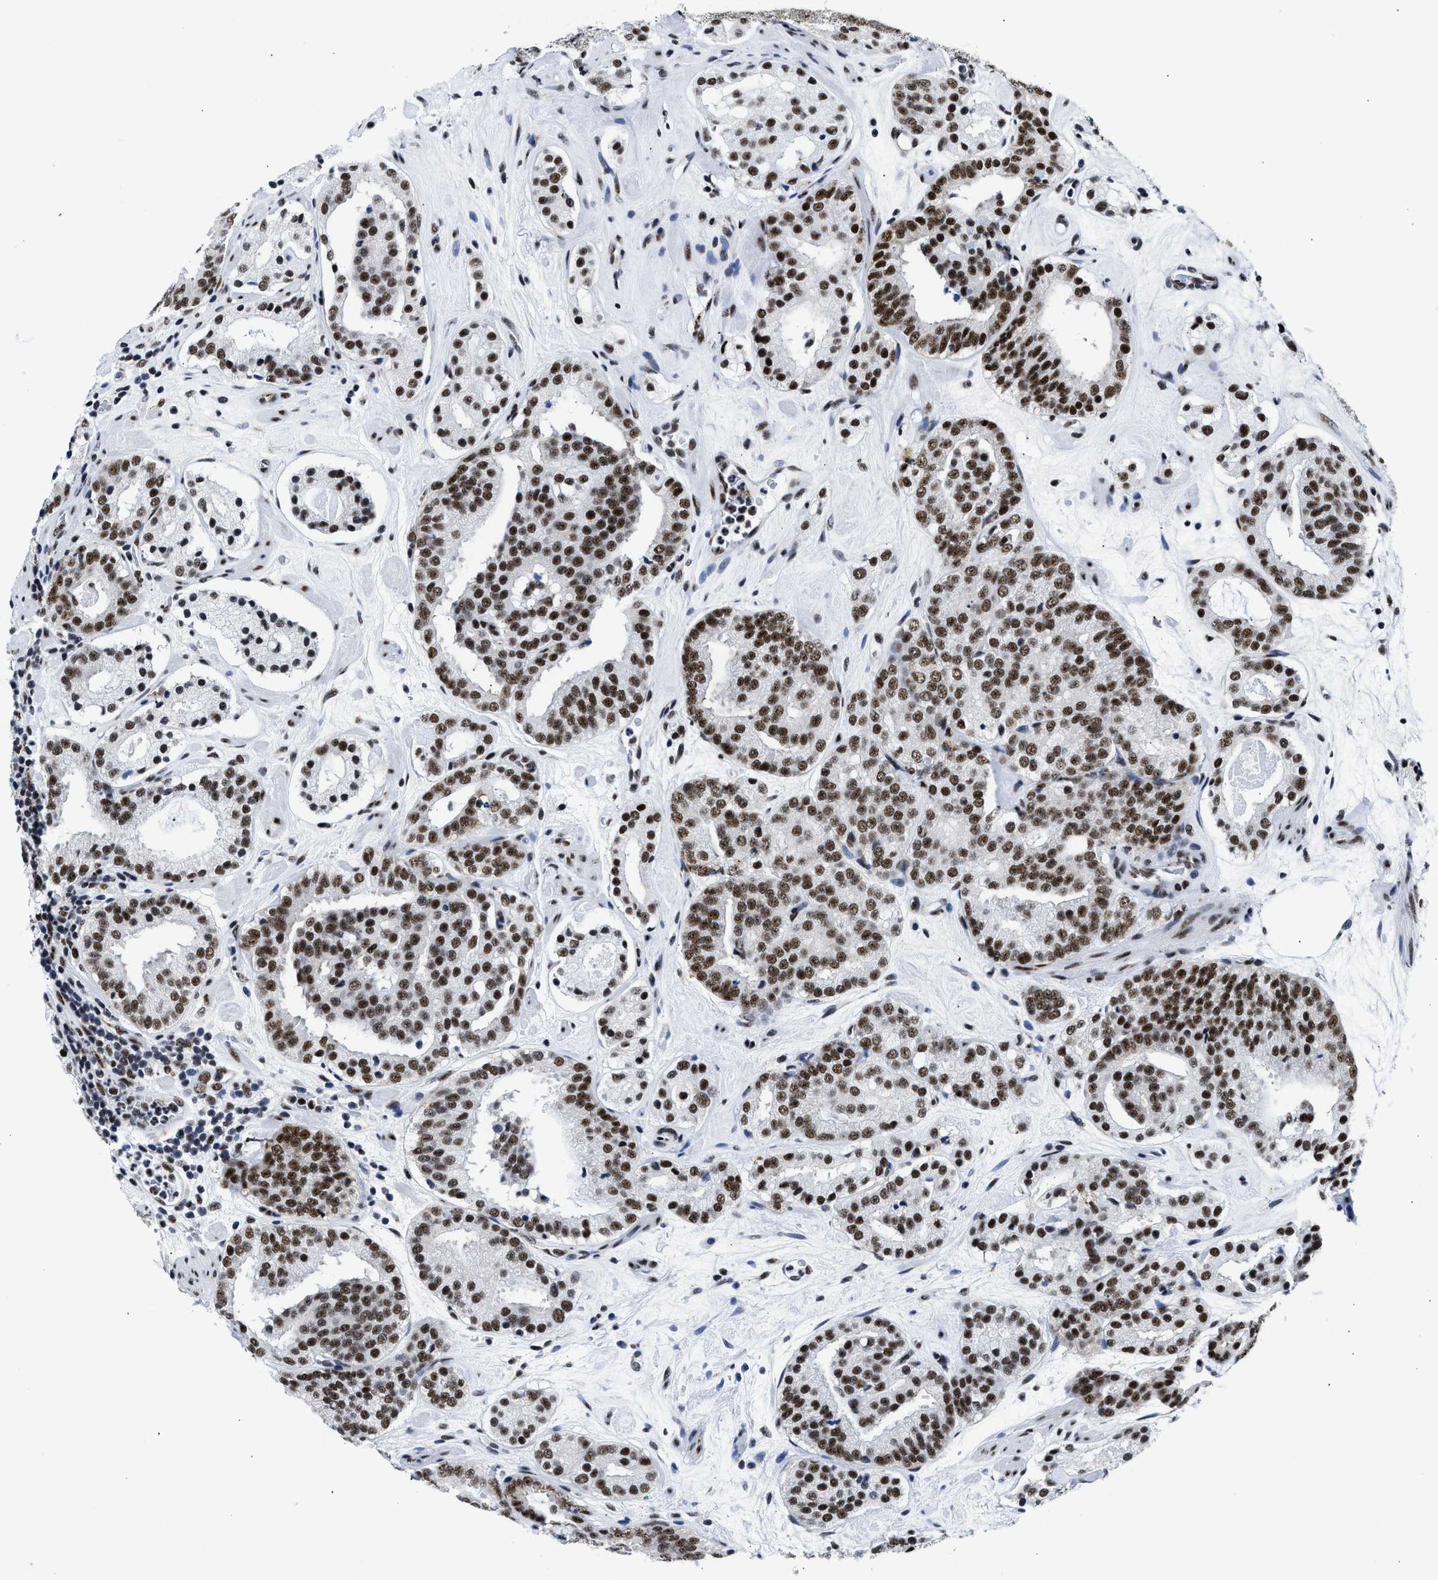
{"staining": {"intensity": "strong", "quantity": ">75%", "location": "nuclear"}, "tissue": "prostate cancer", "cell_type": "Tumor cells", "image_type": "cancer", "snomed": [{"axis": "morphology", "description": "Adenocarcinoma, Low grade"}, {"axis": "topography", "description": "Prostate"}], "caption": "A photomicrograph of adenocarcinoma (low-grade) (prostate) stained for a protein shows strong nuclear brown staining in tumor cells. (DAB (3,3'-diaminobenzidine) = brown stain, brightfield microscopy at high magnification).", "gene": "RBM8A", "patient": {"sex": "male", "age": 69}}